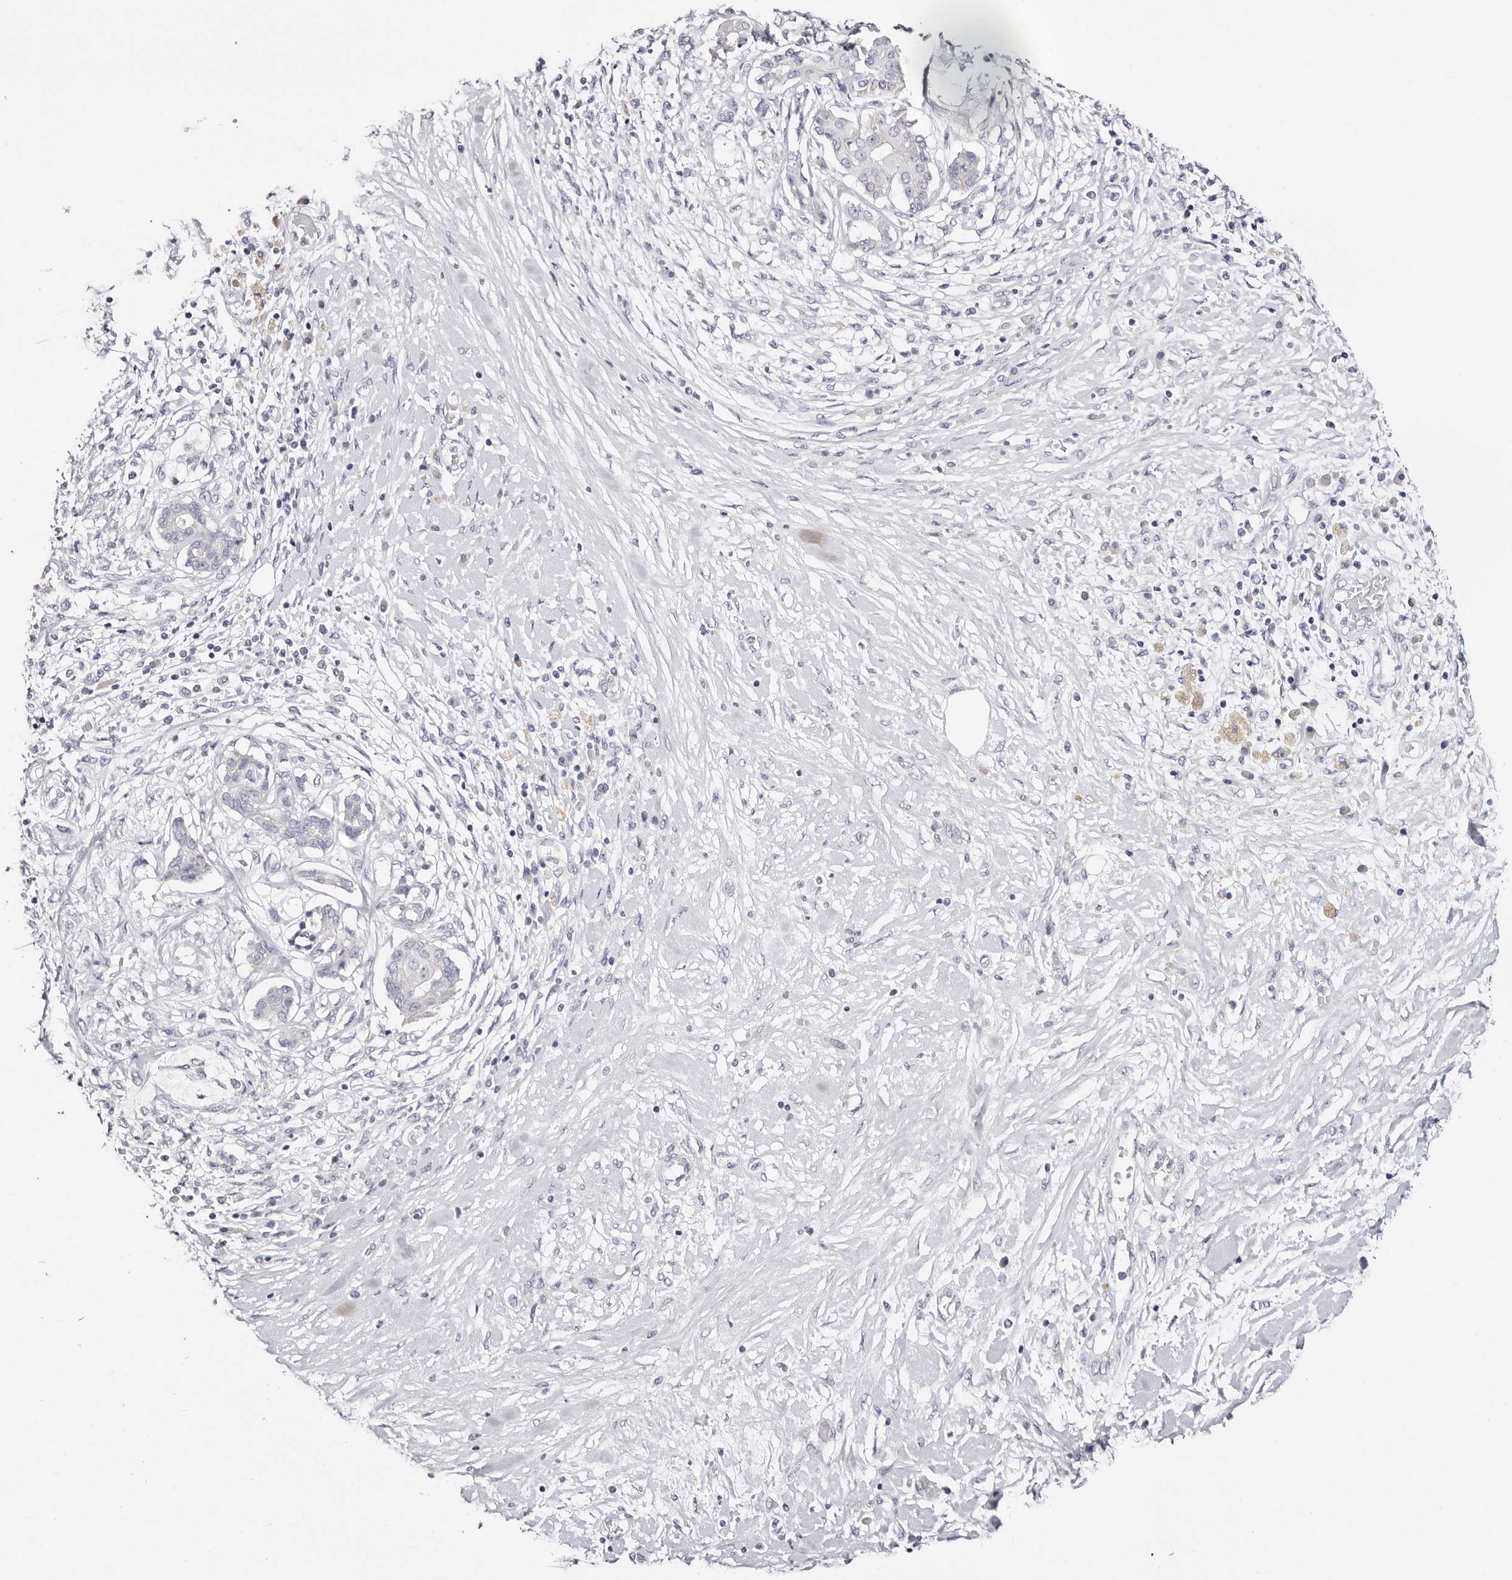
{"staining": {"intensity": "weak", "quantity": "25%-75%", "location": "cytoplasmic/membranous"}, "tissue": "pancreatic cancer", "cell_type": "Tumor cells", "image_type": "cancer", "snomed": [{"axis": "morphology", "description": "Inflammation, NOS"}, {"axis": "morphology", "description": "Adenocarcinoma, NOS"}, {"axis": "topography", "description": "Pancreas"}], "caption": "Protein staining of pancreatic adenocarcinoma tissue displays weak cytoplasmic/membranous positivity in about 25%-75% of tumor cells. The protein of interest is shown in brown color, while the nuclei are stained blue.", "gene": "ROM1", "patient": {"sex": "female", "age": 56}}